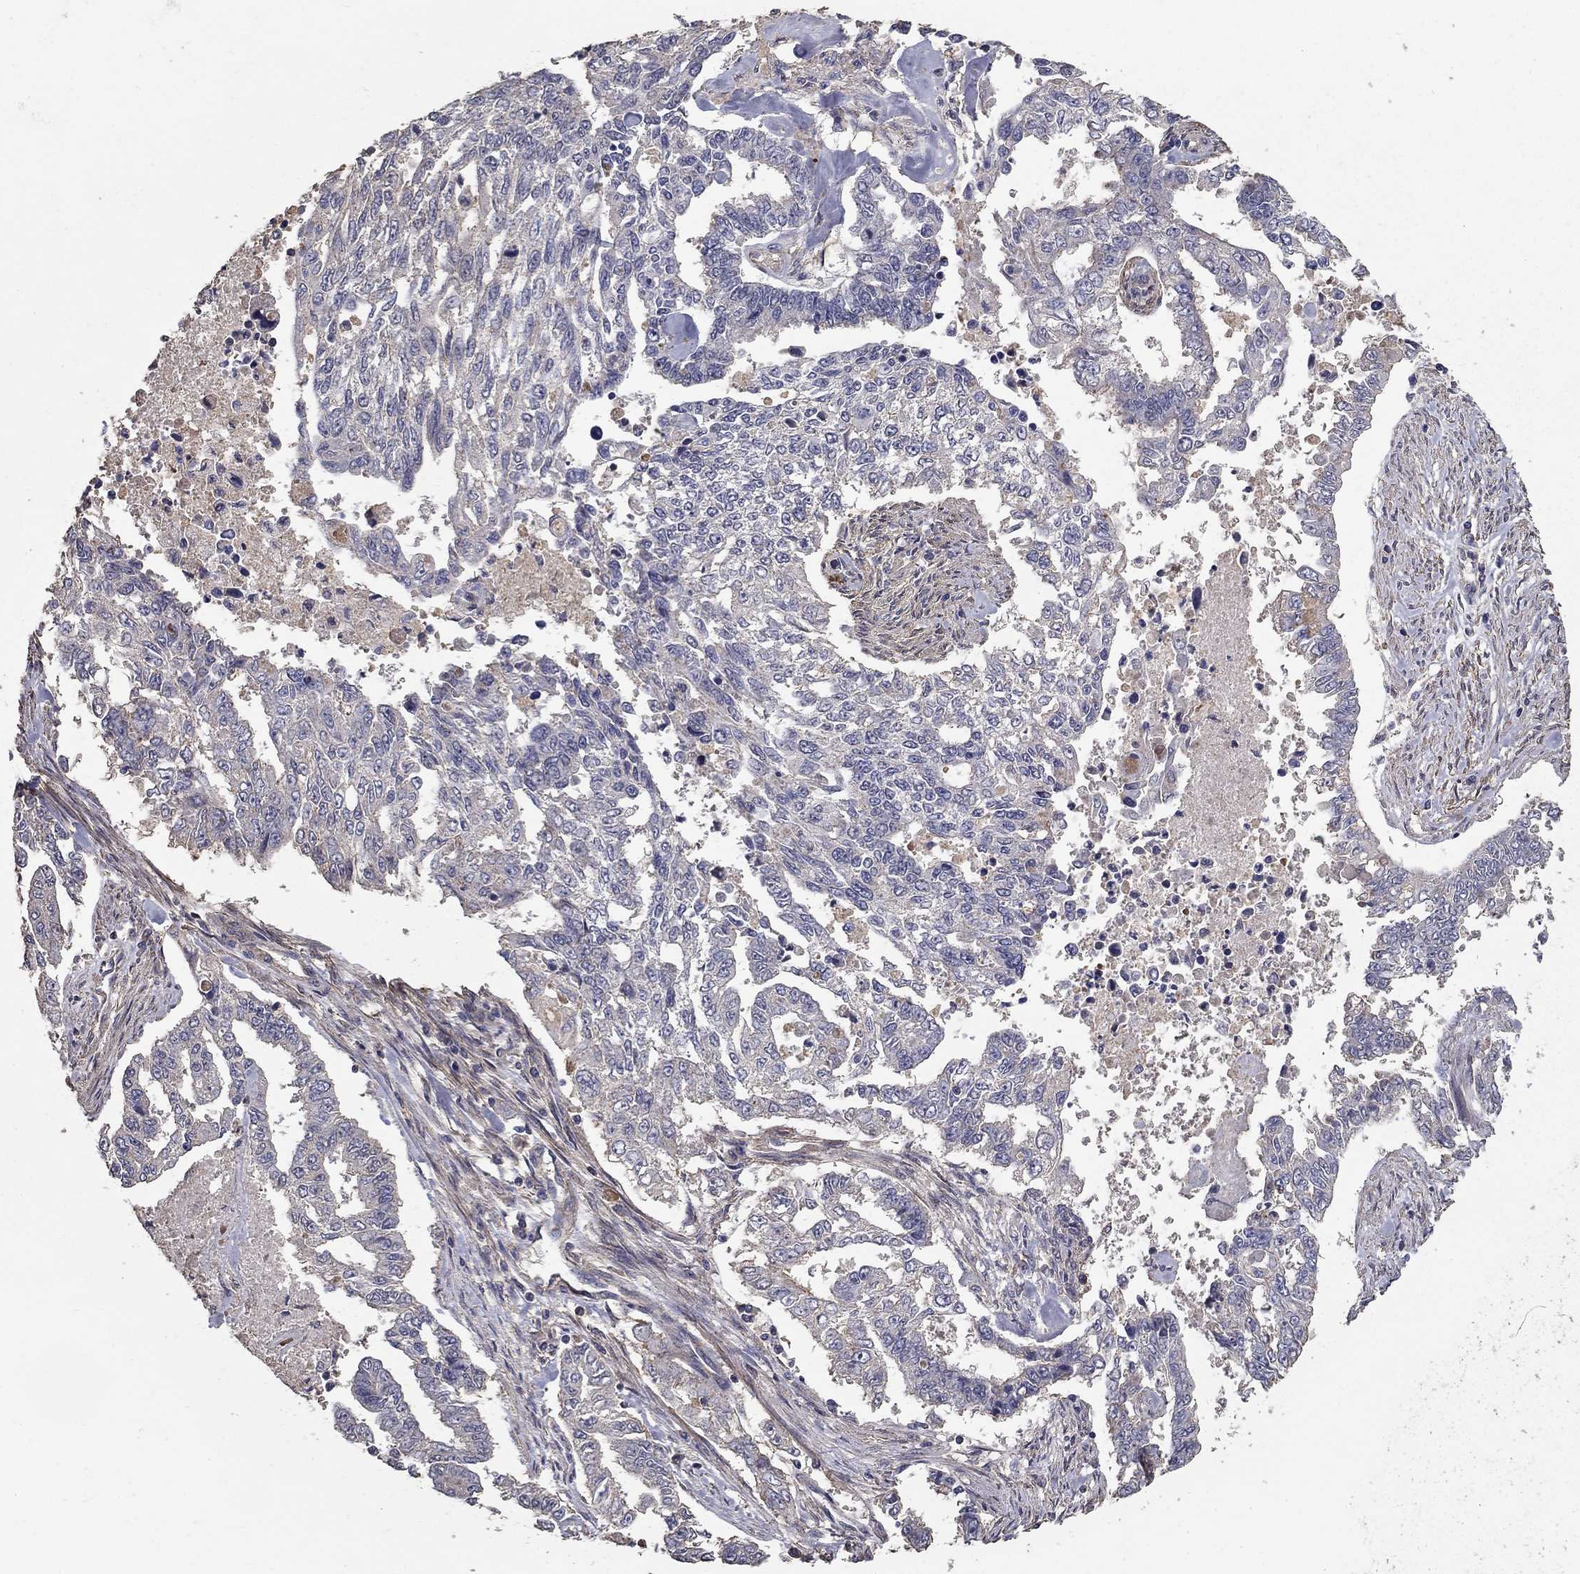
{"staining": {"intensity": "weak", "quantity": "<25%", "location": "cytoplasmic/membranous"}, "tissue": "endometrial cancer", "cell_type": "Tumor cells", "image_type": "cancer", "snomed": [{"axis": "morphology", "description": "Adenocarcinoma, NOS"}, {"axis": "topography", "description": "Uterus"}], "caption": "A high-resolution photomicrograph shows immunohistochemistry (IHC) staining of endometrial cancer (adenocarcinoma), which demonstrates no significant positivity in tumor cells.", "gene": "MPP2", "patient": {"sex": "female", "age": 59}}